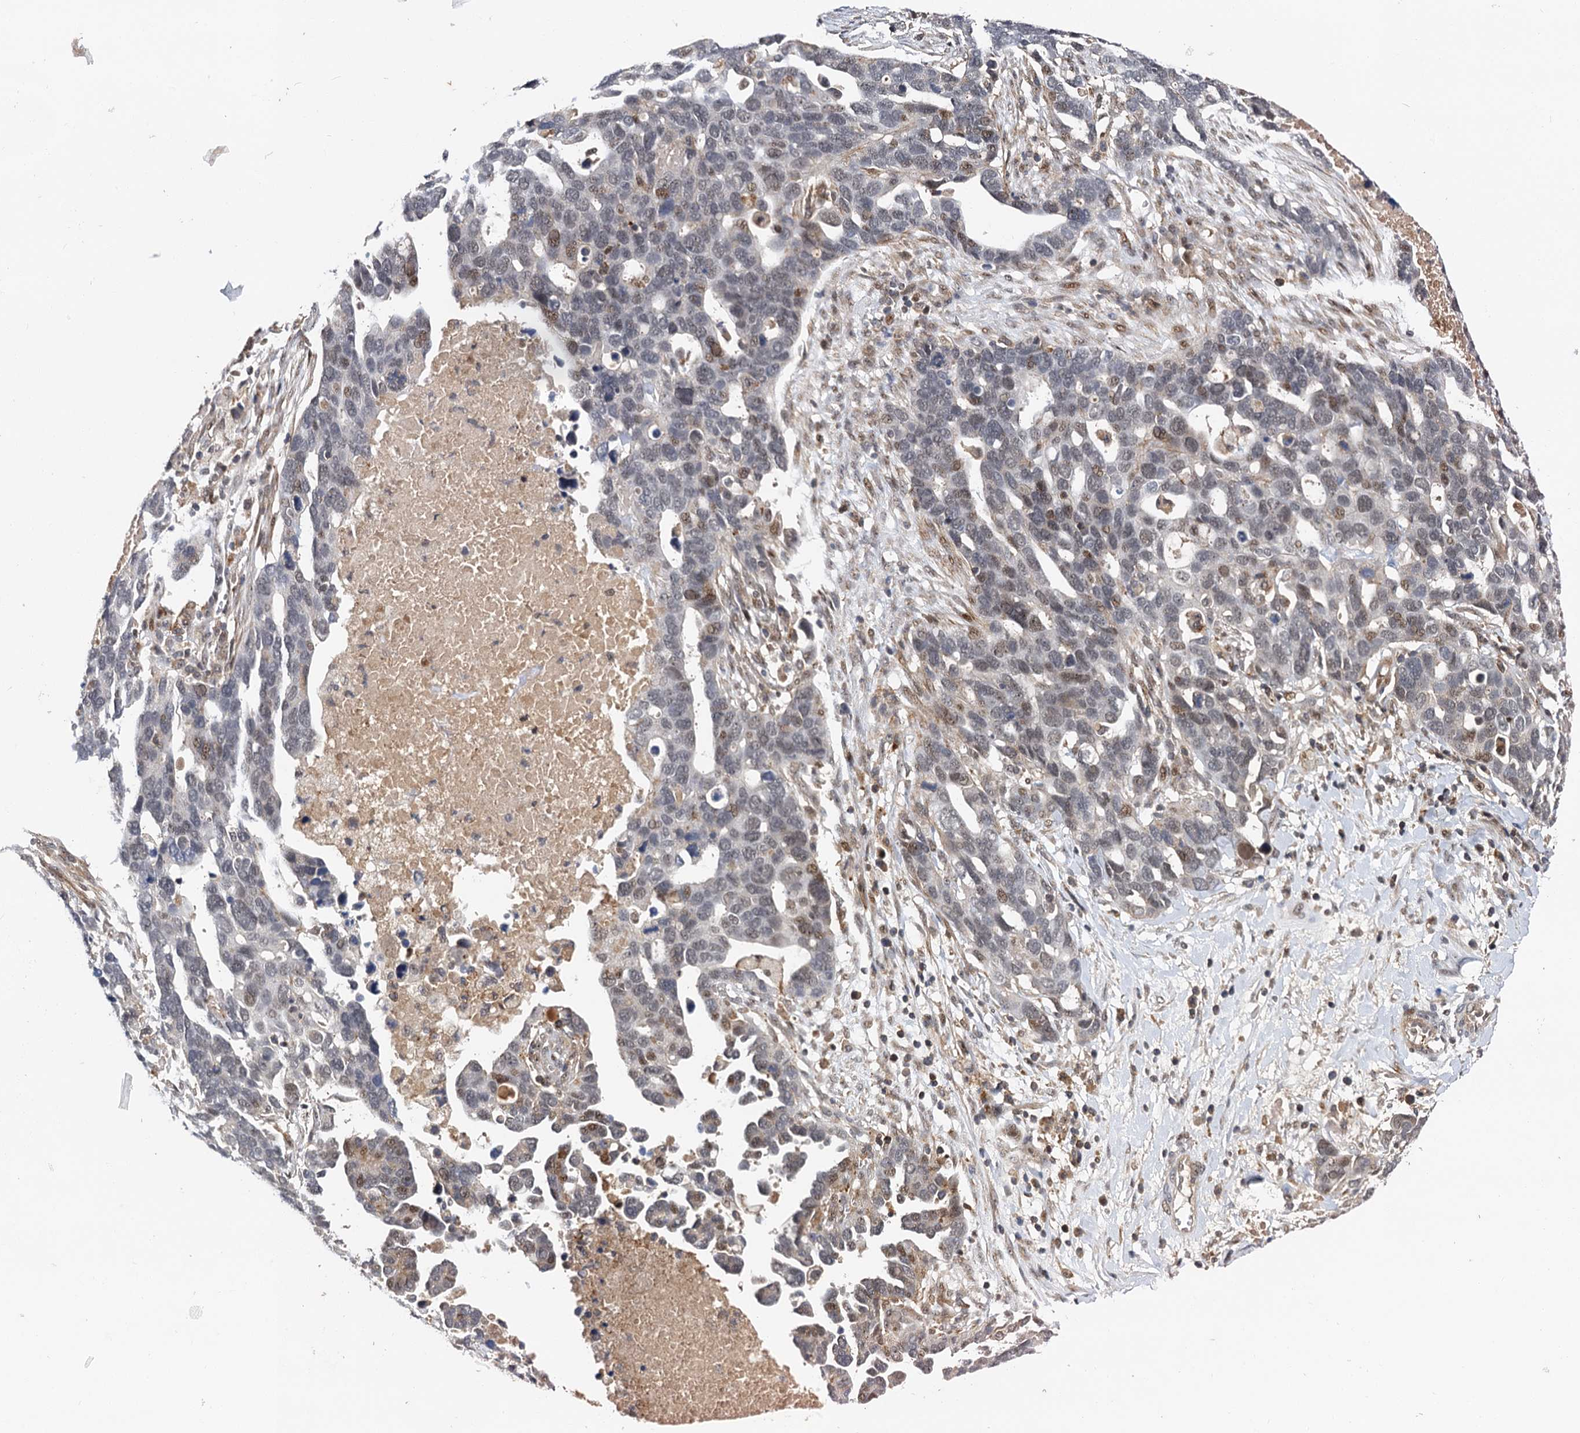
{"staining": {"intensity": "moderate", "quantity": "<25%", "location": "nuclear"}, "tissue": "ovarian cancer", "cell_type": "Tumor cells", "image_type": "cancer", "snomed": [{"axis": "morphology", "description": "Cystadenocarcinoma, serous, NOS"}, {"axis": "topography", "description": "Ovary"}], "caption": "Immunohistochemical staining of human ovarian cancer (serous cystadenocarcinoma) displays low levels of moderate nuclear expression in about <25% of tumor cells. Nuclei are stained in blue.", "gene": "MBD6", "patient": {"sex": "female", "age": 54}}